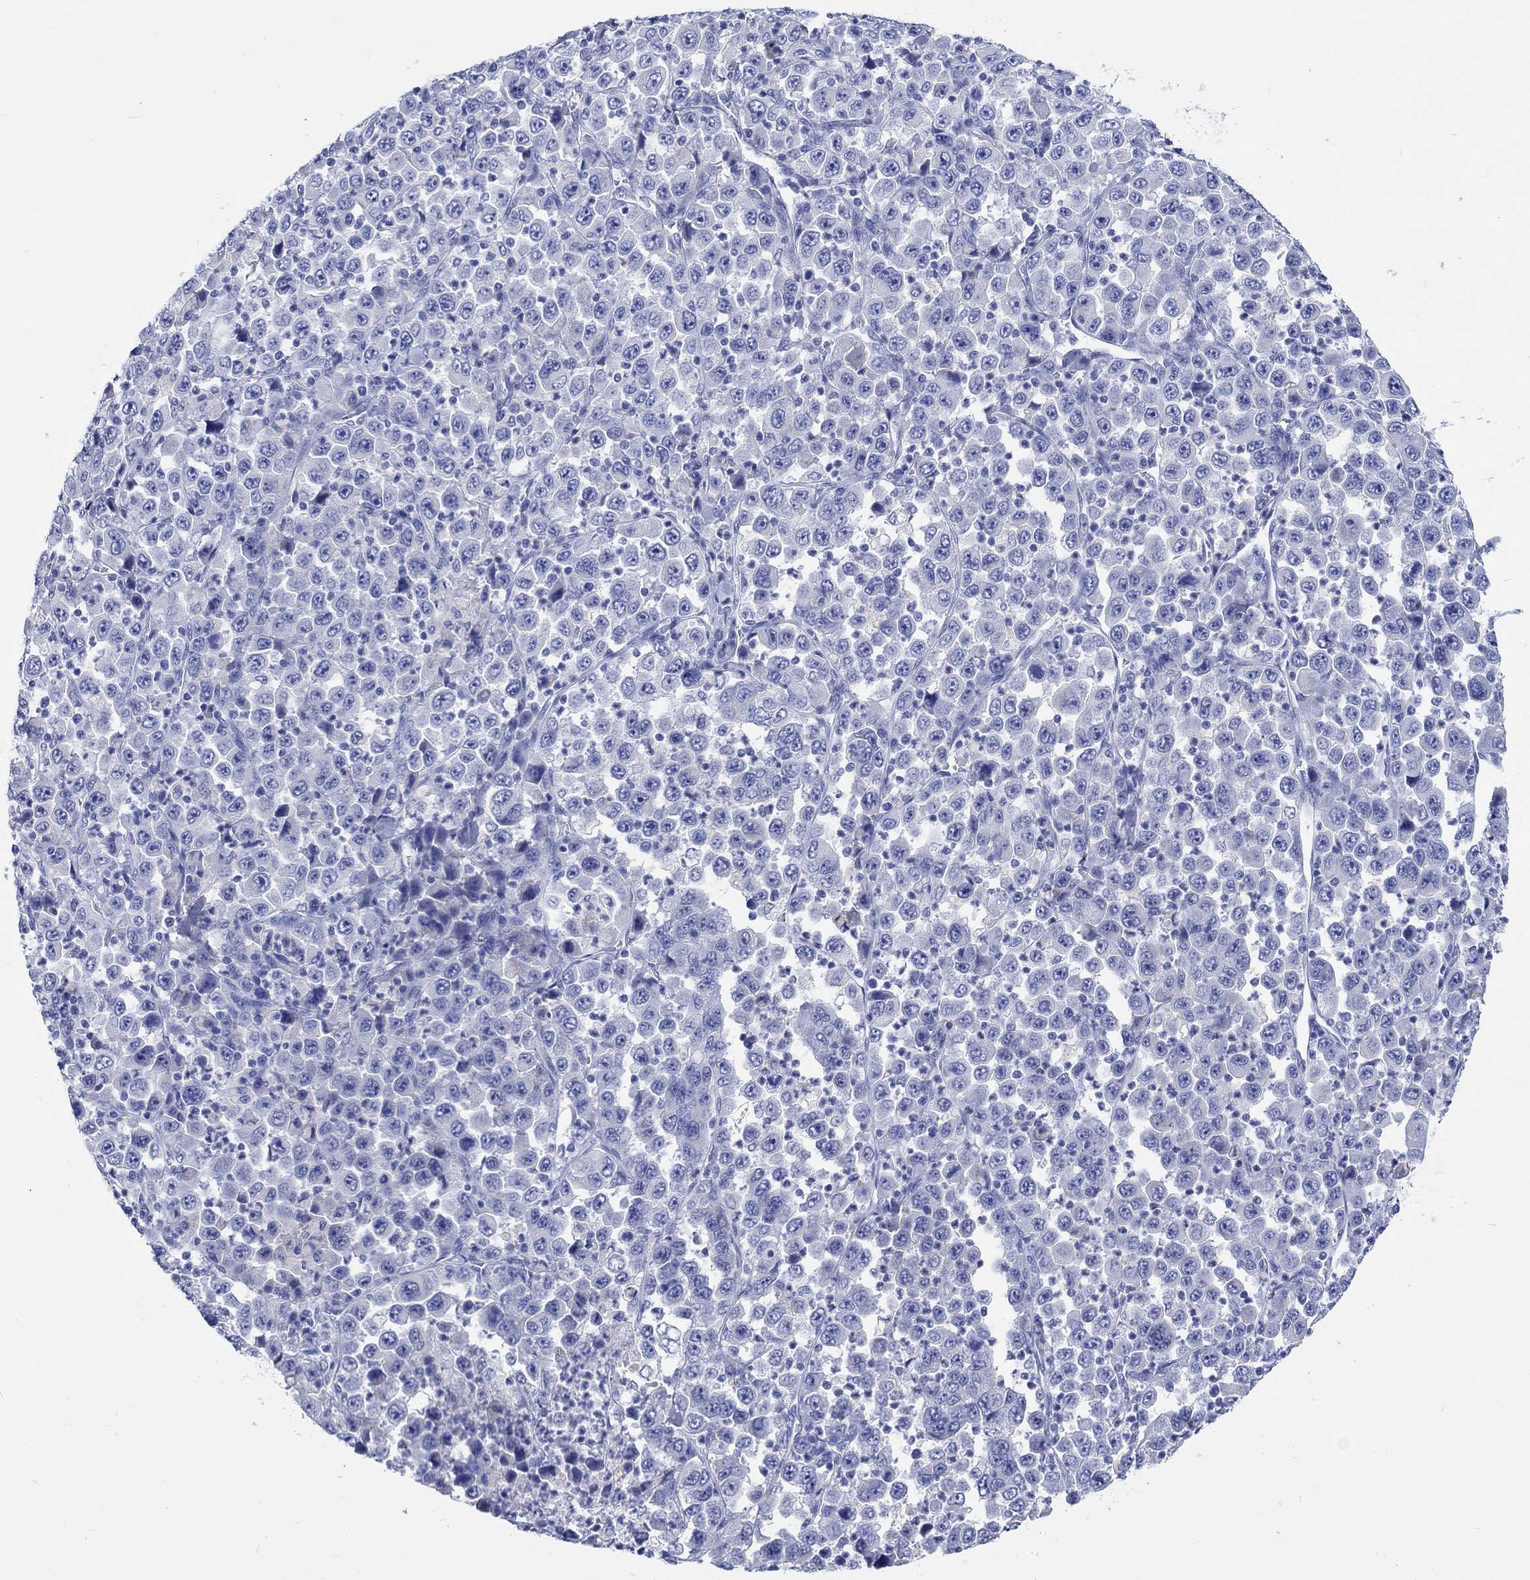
{"staining": {"intensity": "negative", "quantity": "none", "location": "none"}, "tissue": "stomach cancer", "cell_type": "Tumor cells", "image_type": "cancer", "snomed": [{"axis": "morphology", "description": "Normal tissue, NOS"}, {"axis": "morphology", "description": "Adenocarcinoma, NOS"}, {"axis": "topography", "description": "Stomach, upper"}, {"axis": "topography", "description": "Stomach"}], "caption": "Immunohistochemistry of human stomach cancer (adenocarcinoma) reveals no staining in tumor cells. (DAB (3,3'-diaminobenzidine) immunohistochemistry (IHC) with hematoxylin counter stain).", "gene": "SHISA4", "patient": {"sex": "male", "age": 59}}